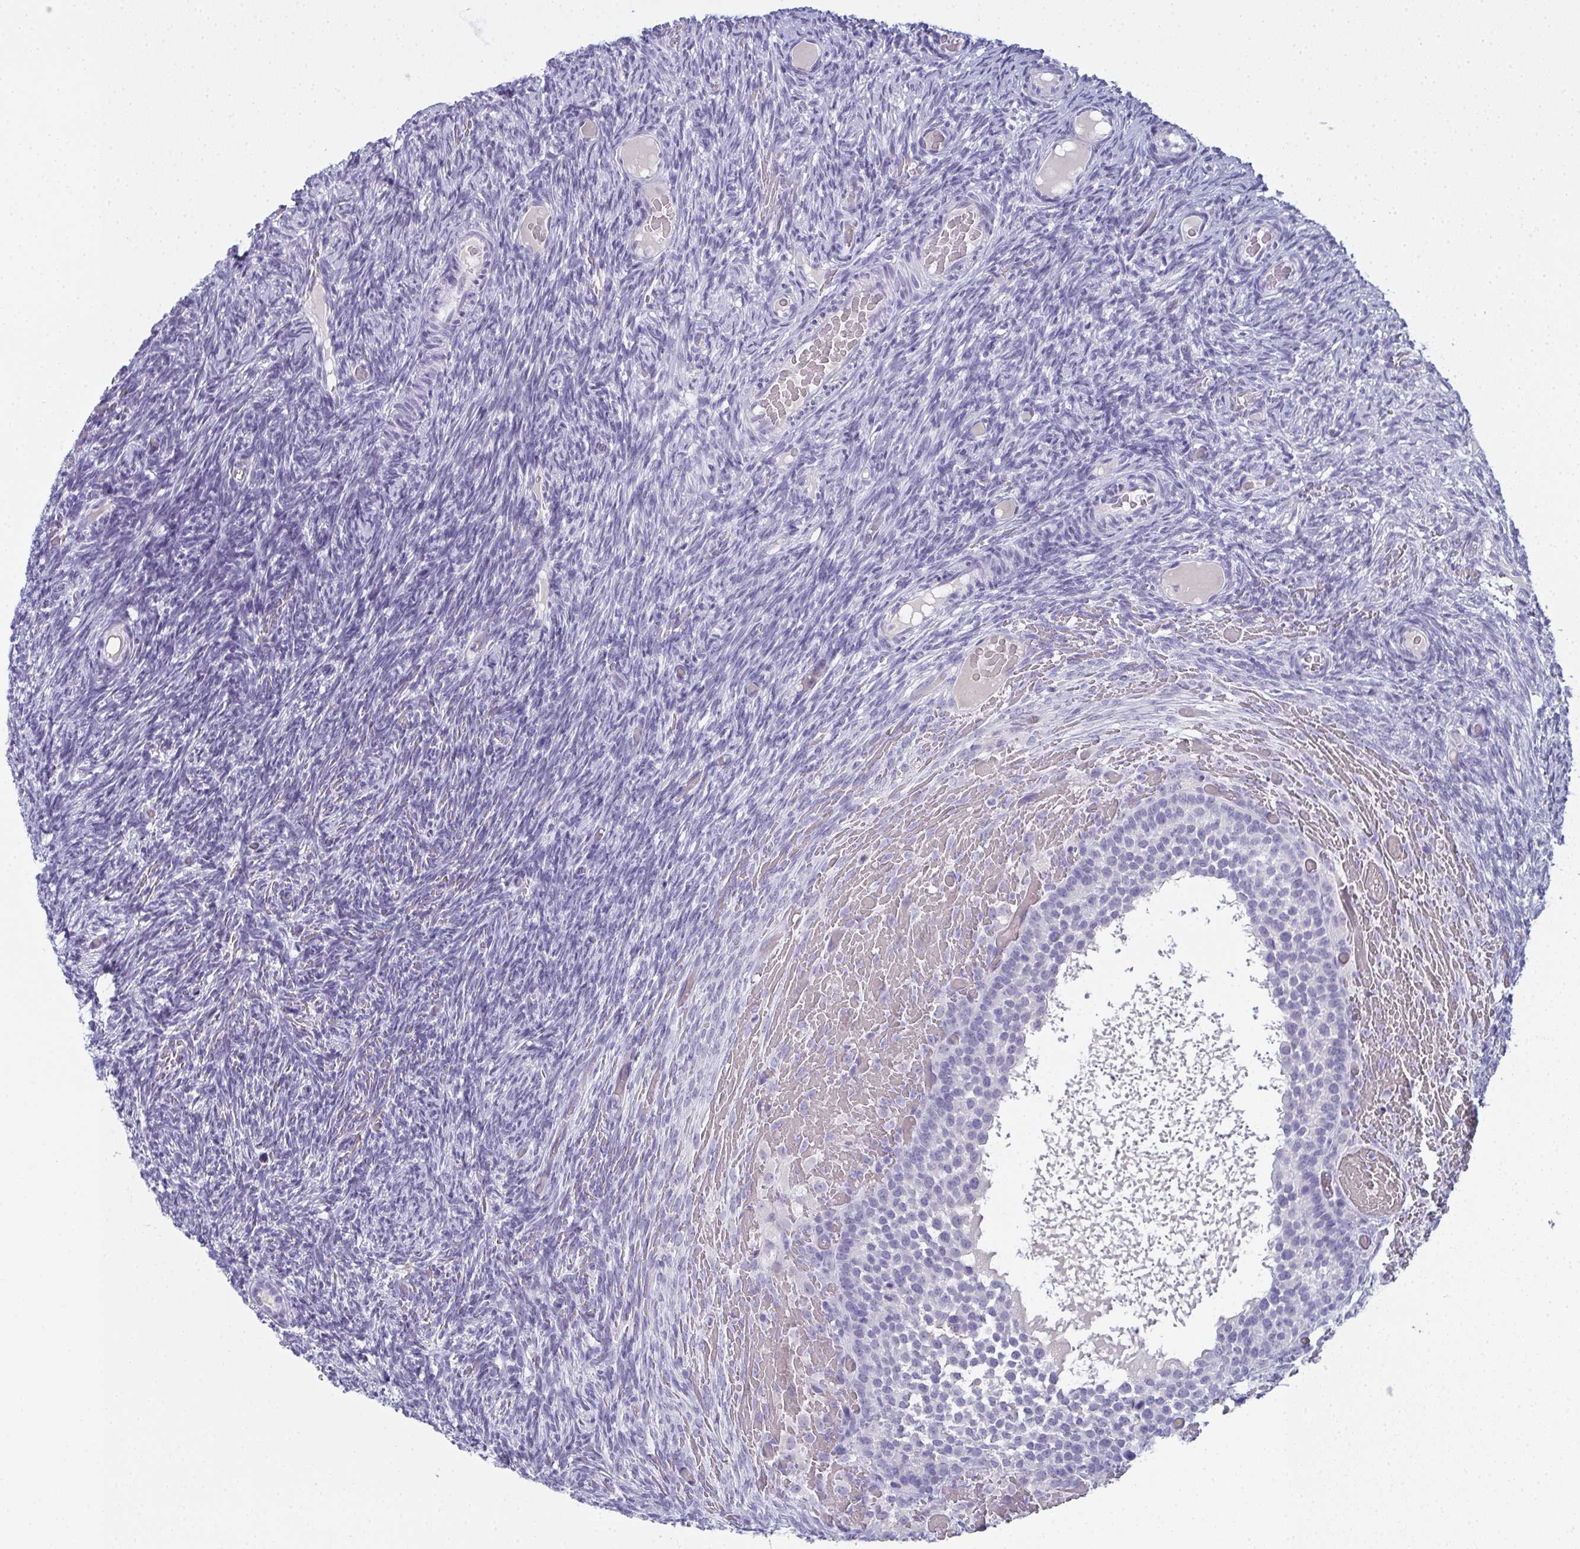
{"staining": {"intensity": "negative", "quantity": "none", "location": "none"}, "tissue": "ovary", "cell_type": "Follicle cells", "image_type": "normal", "snomed": [{"axis": "morphology", "description": "Normal tissue, NOS"}, {"axis": "topography", "description": "Ovary"}], "caption": "A high-resolution image shows immunohistochemistry staining of unremarkable ovary, which demonstrates no significant expression in follicle cells.", "gene": "SLC36A2", "patient": {"sex": "female", "age": 34}}